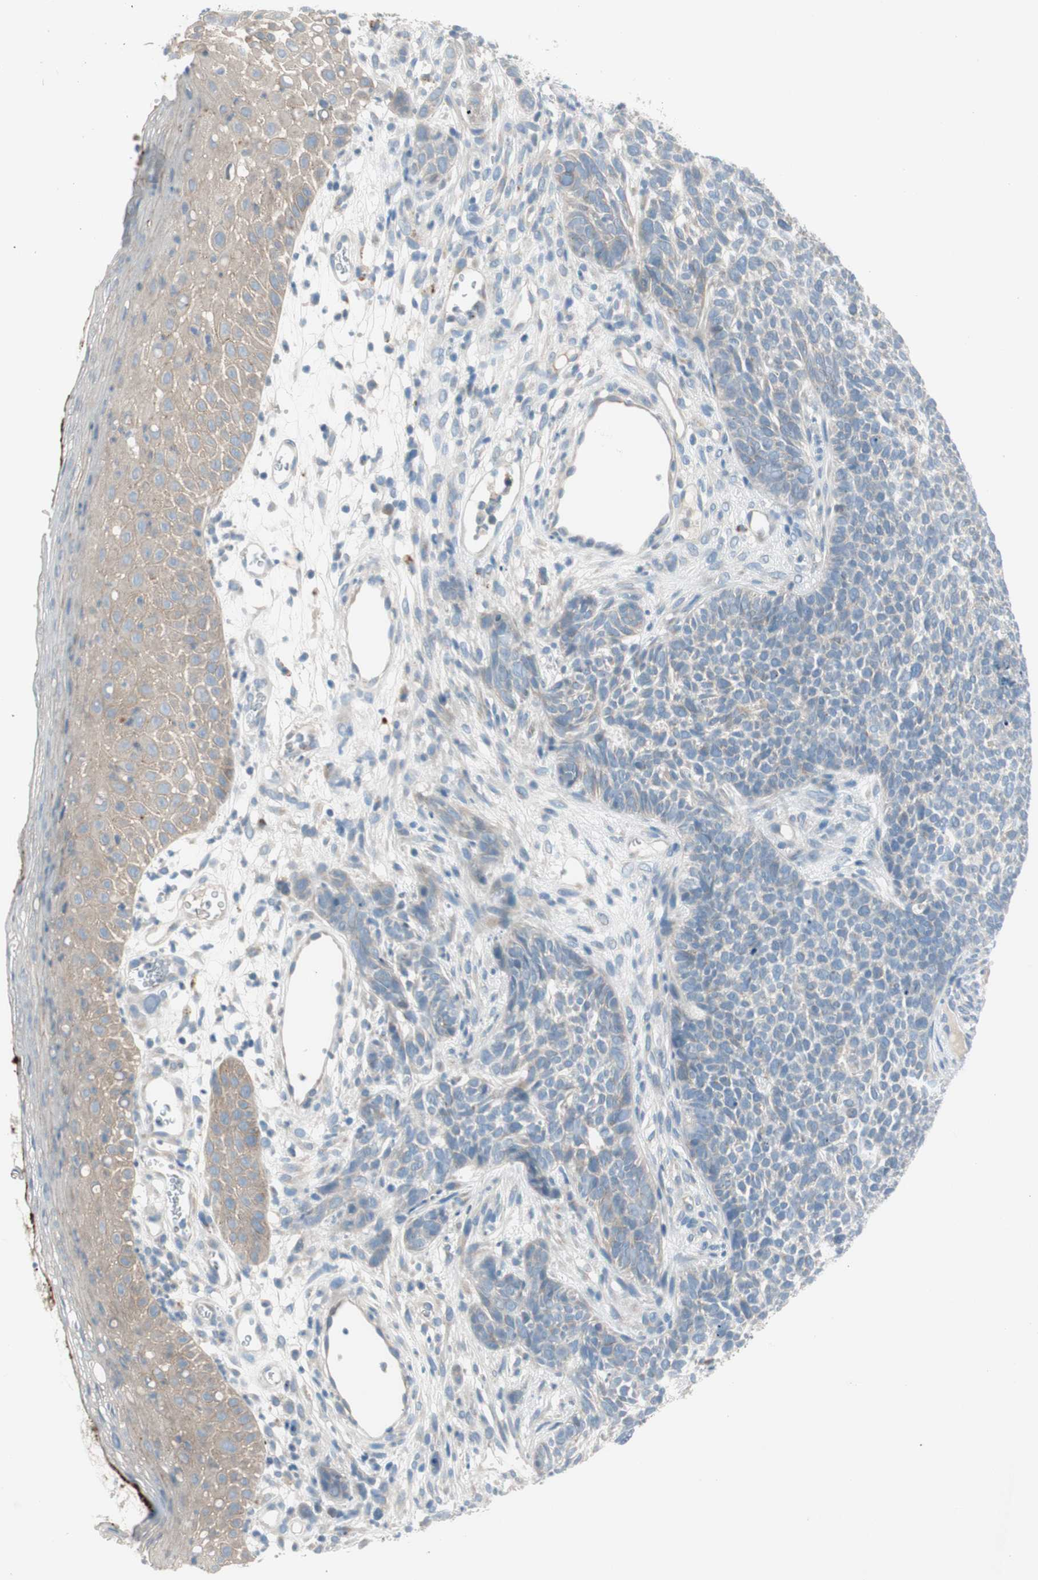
{"staining": {"intensity": "negative", "quantity": "none", "location": "none"}, "tissue": "skin cancer", "cell_type": "Tumor cells", "image_type": "cancer", "snomed": [{"axis": "morphology", "description": "Basal cell carcinoma"}, {"axis": "topography", "description": "Skin"}], "caption": "This photomicrograph is of skin cancer (basal cell carcinoma) stained with IHC to label a protein in brown with the nuclei are counter-stained blue. There is no expression in tumor cells.", "gene": "PRRG4", "patient": {"sex": "female", "age": 84}}